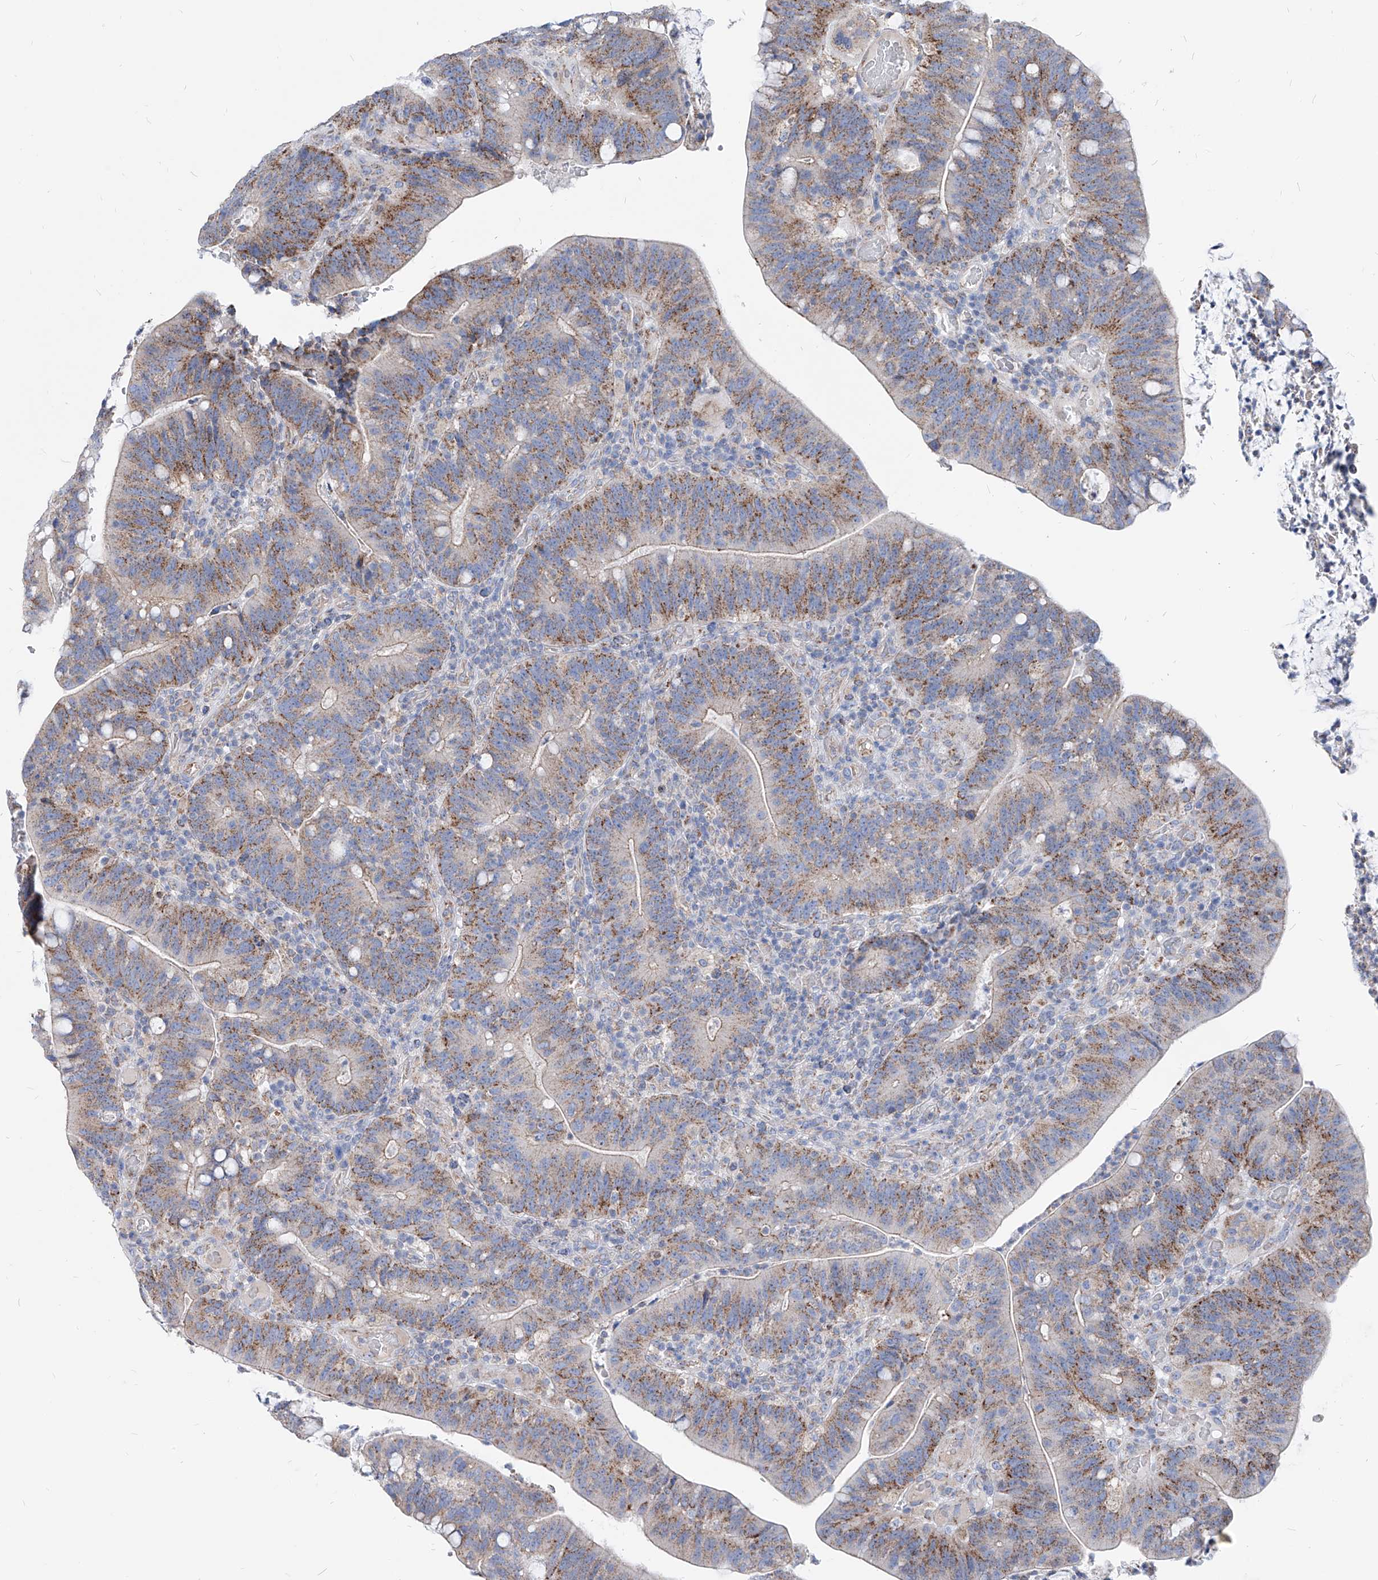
{"staining": {"intensity": "moderate", "quantity": ">75%", "location": "cytoplasmic/membranous"}, "tissue": "colorectal cancer", "cell_type": "Tumor cells", "image_type": "cancer", "snomed": [{"axis": "morphology", "description": "Adenocarcinoma, NOS"}, {"axis": "topography", "description": "Colon"}], "caption": "DAB immunohistochemical staining of colorectal adenocarcinoma reveals moderate cytoplasmic/membranous protein expression in approximately >75% of tumor cells.", "gene": "AGPS", "patient": {"sex": "female", "age": 66}}